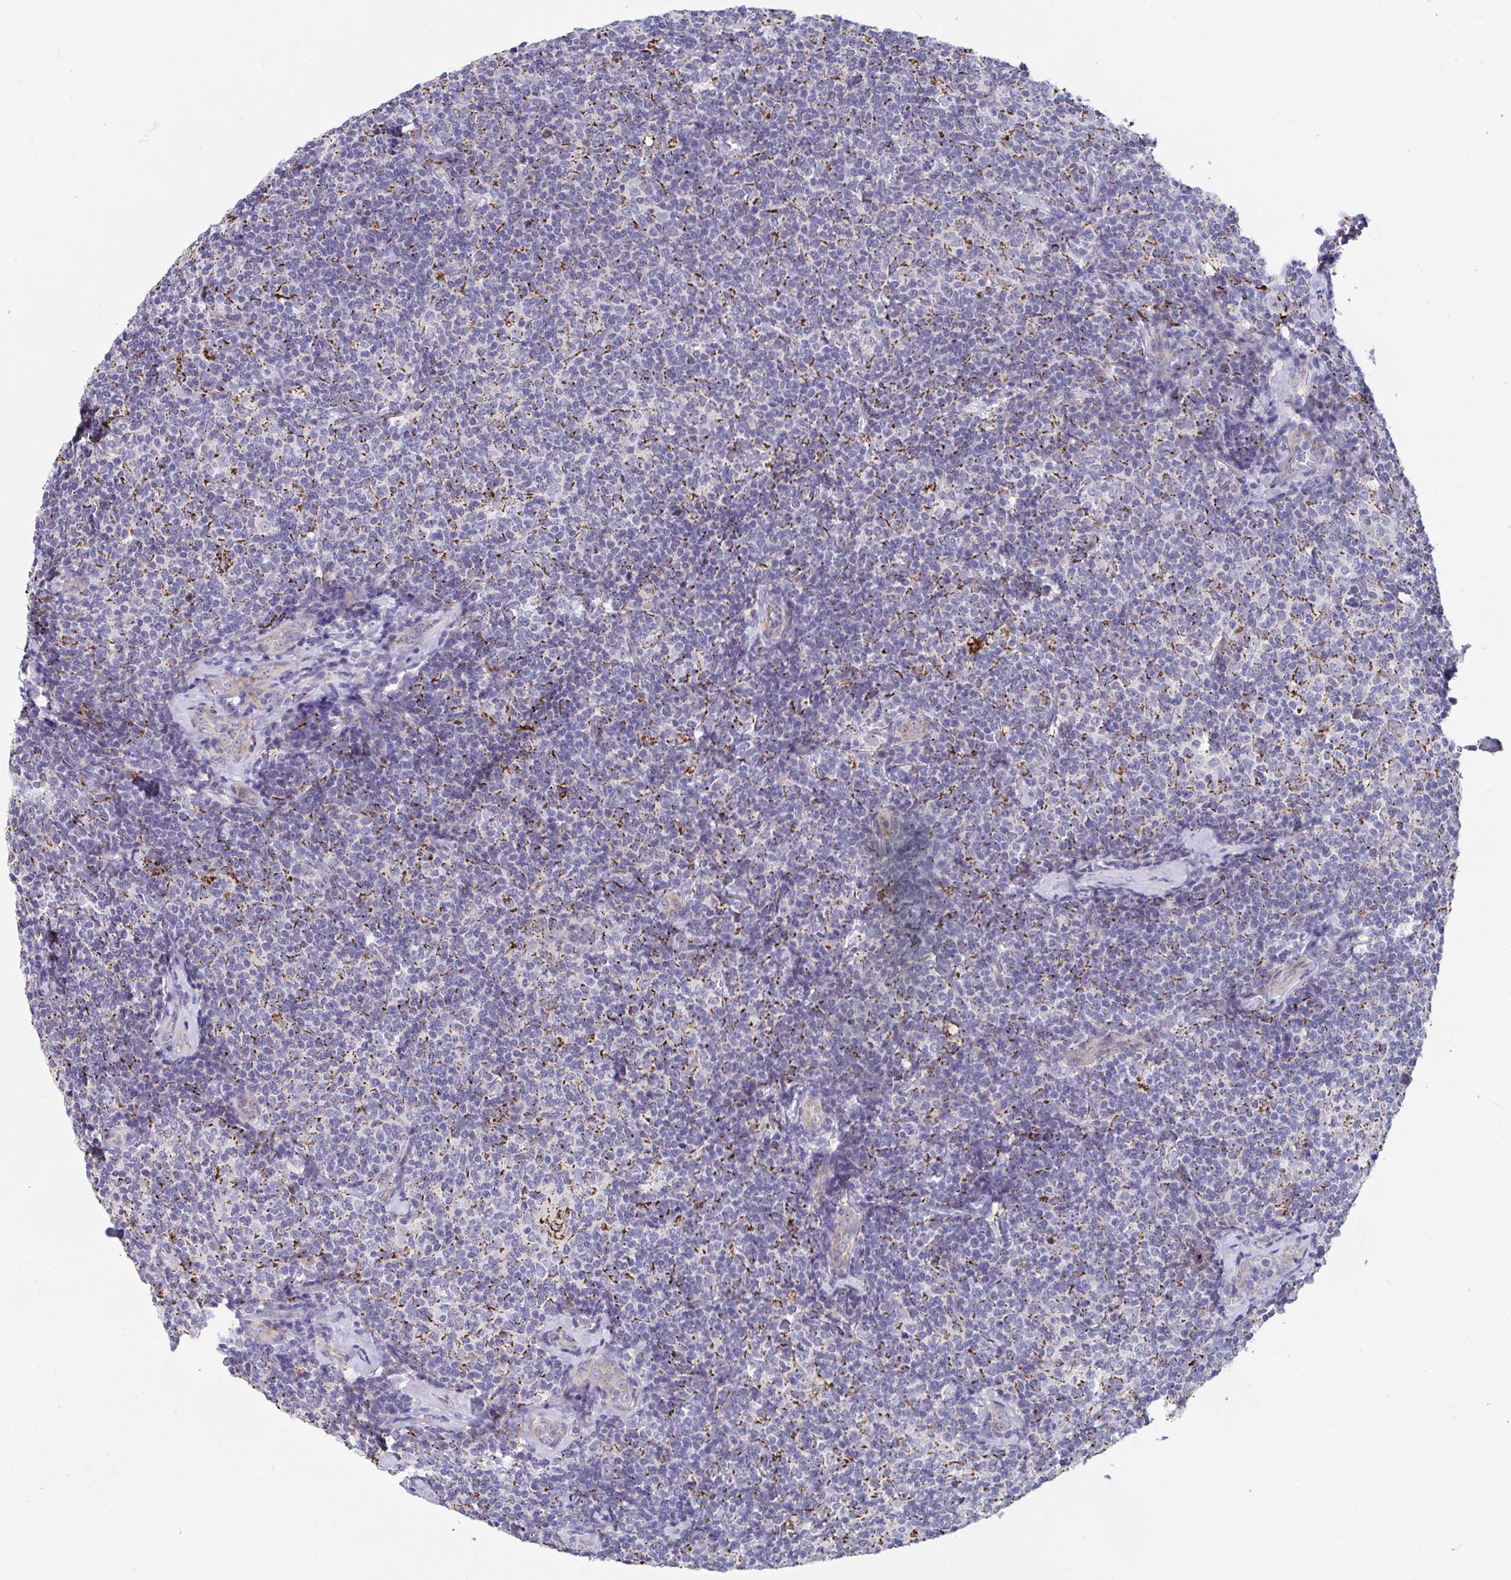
{"staining": {"intensity": "negative", "quantity": "none", "location": "none"}, "tissue": "lymphoma", "cell_type": "Tumor cells", "image_type": "cancer", "snomed": [{"axis": "morphology", "description": "Malignant lymphoma, non-Hodgkin's type, Low grade"}, {"axis": "topography", "description": "Lymph node"}], "caption": "The IHC image has no significant expression in tumor cells of lymphoma tissue.", "gene": "FAM156B", "patient": {"sex": "female", "age": 56}}